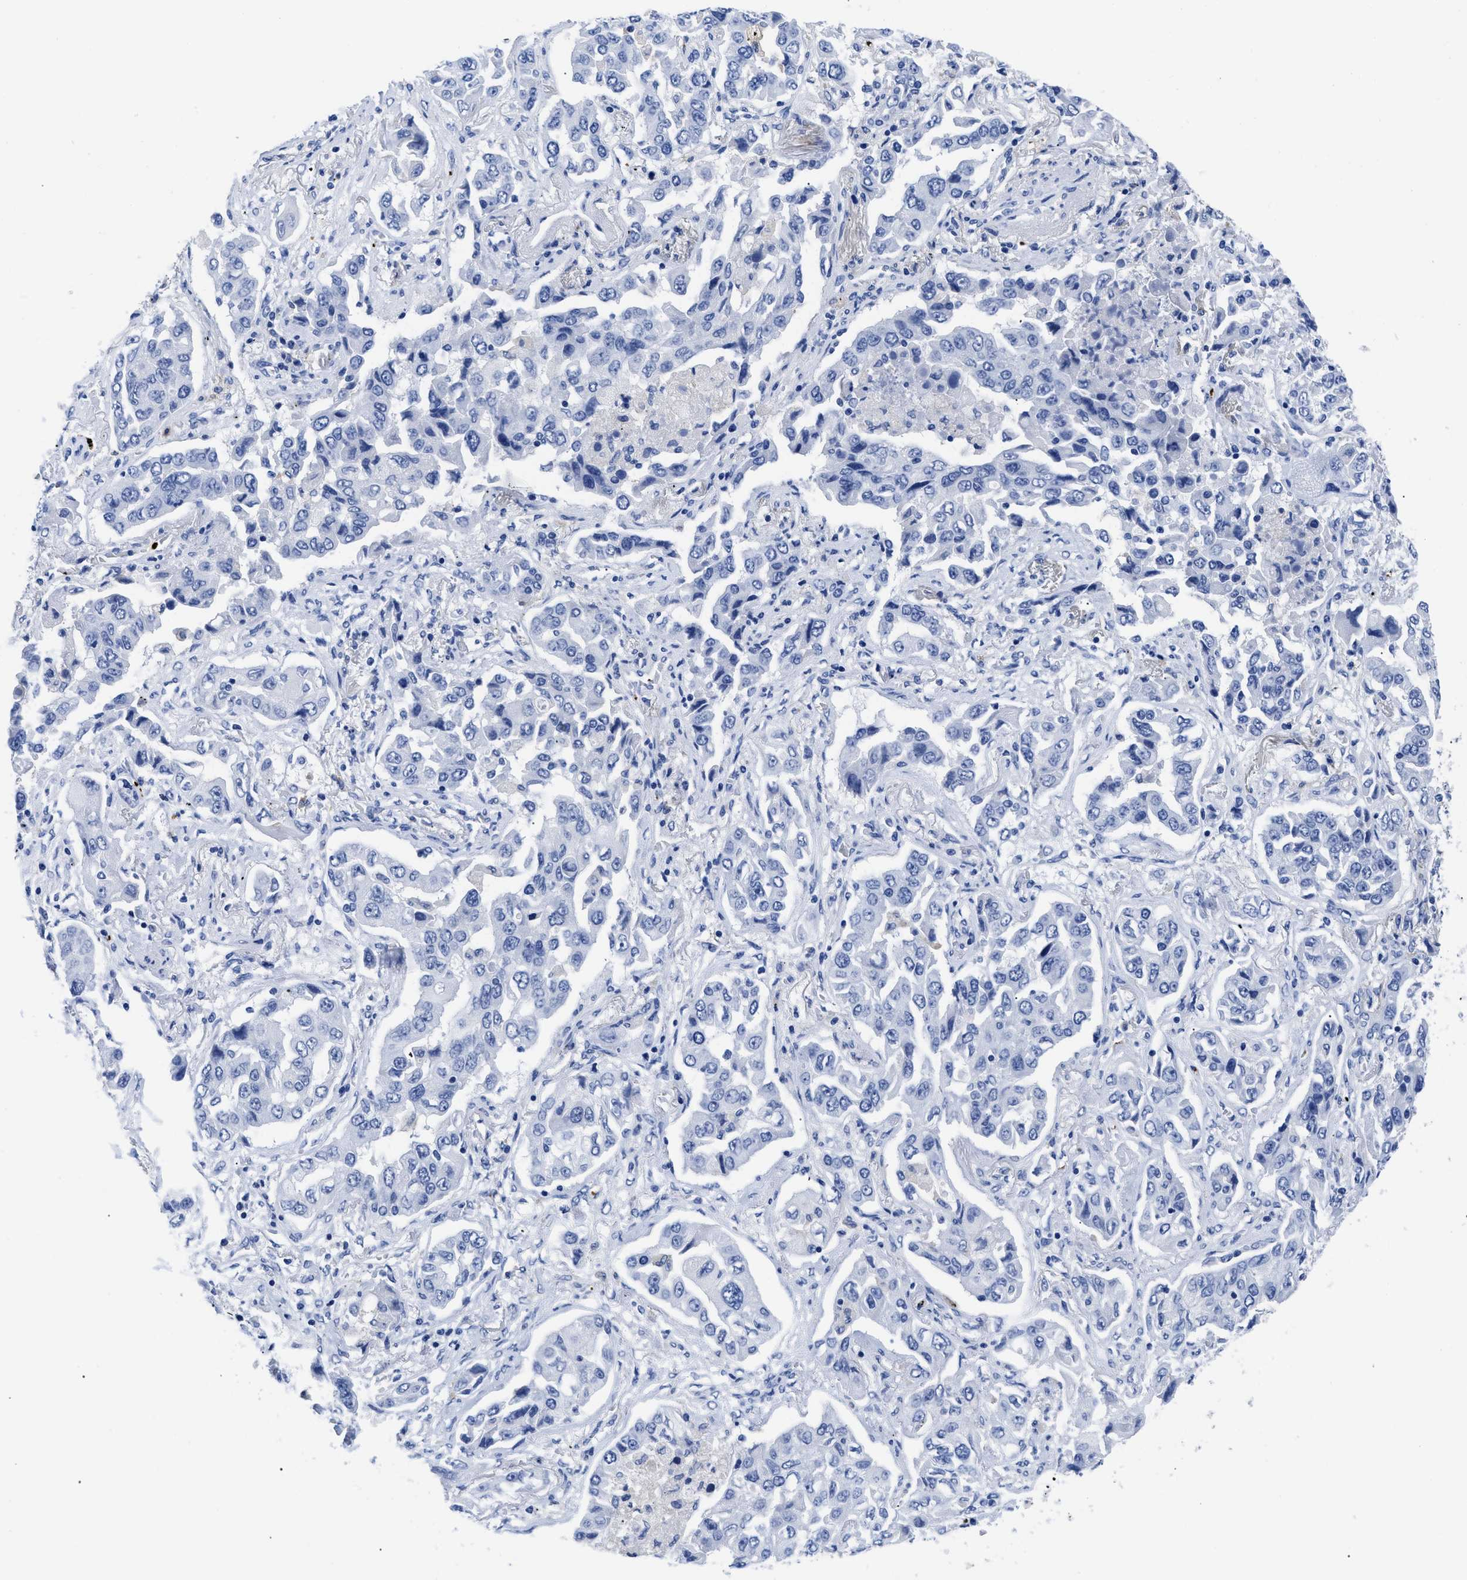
{"staining": {"intensity": "negative", "quantity": "none", "location": "none"}, "tissue": "lung cancer", "cell_type": "Tumor cells", "image_type": "cancer", "snomed": [{"axis": "morphology", "description": "Adenocarcinoma, NOS"}, {"axis": "topography", "description": "Lung"}], "caption": "This is a histopathology image of immunohistochemistry (IHC) staining of adenocarcinoma (lung), which shows no expression in tumor cells.", "gene": "TREML1", "patient": {"sex": "female", "age": 65}}